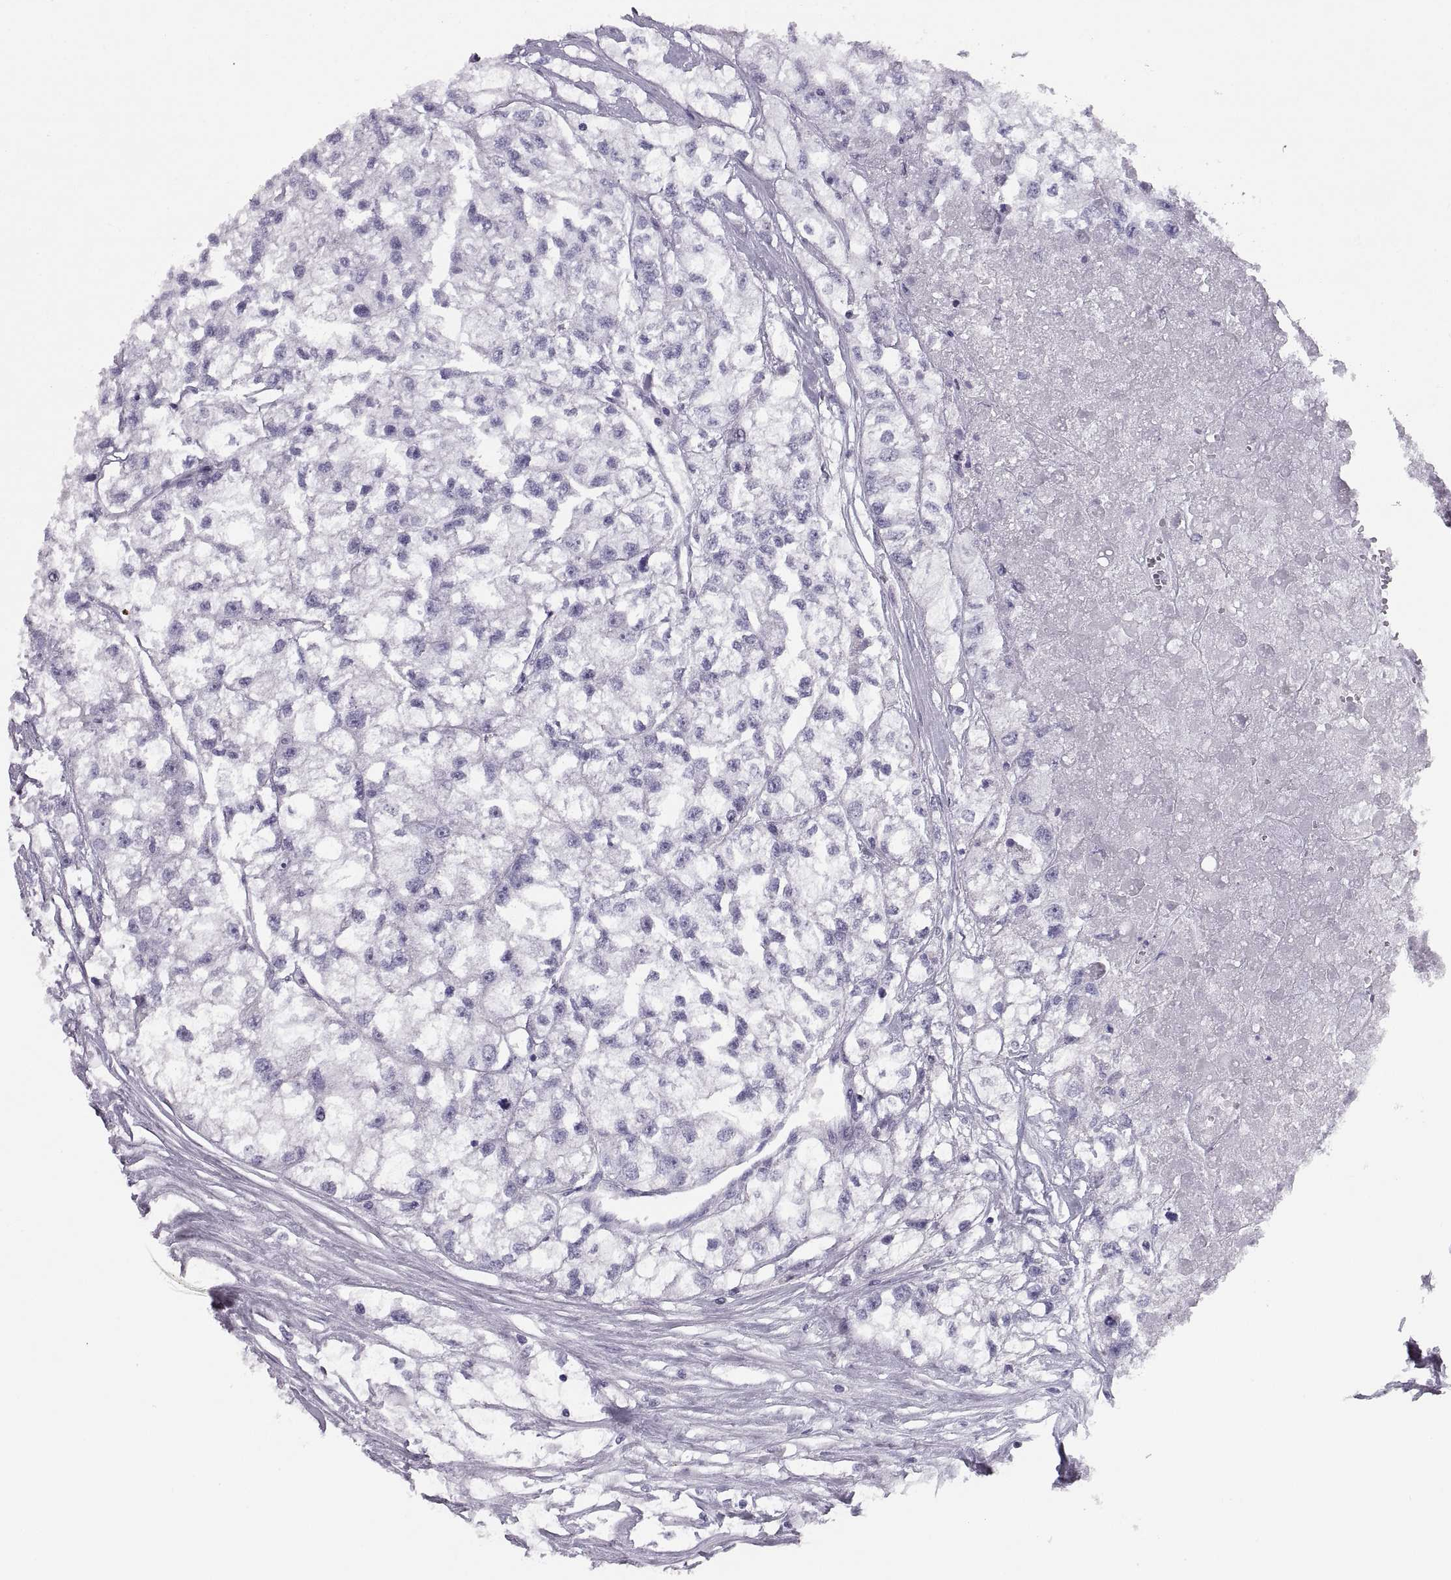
{"staining": {"intensity": "negative", "quantity": "none", "location": "none"}, "tissue": "renal cancer", "cell_type": "Tumor cells", "image_type": "cancer", "snomed": [{"axis": "morphology", "description": "Adenocarcinoma, NOS"}, {"axis": "topography", "description": "Kidney"}], "caption": "Immunohistochemical staining of human renal cancer (adenocarcinoma) reveals no significant expression in tumor cells. (DAB immunohistochemistry with hematoxylin counter stain).", "gene": "PAX2", "patient": {"sex": "male", "age": 56}}